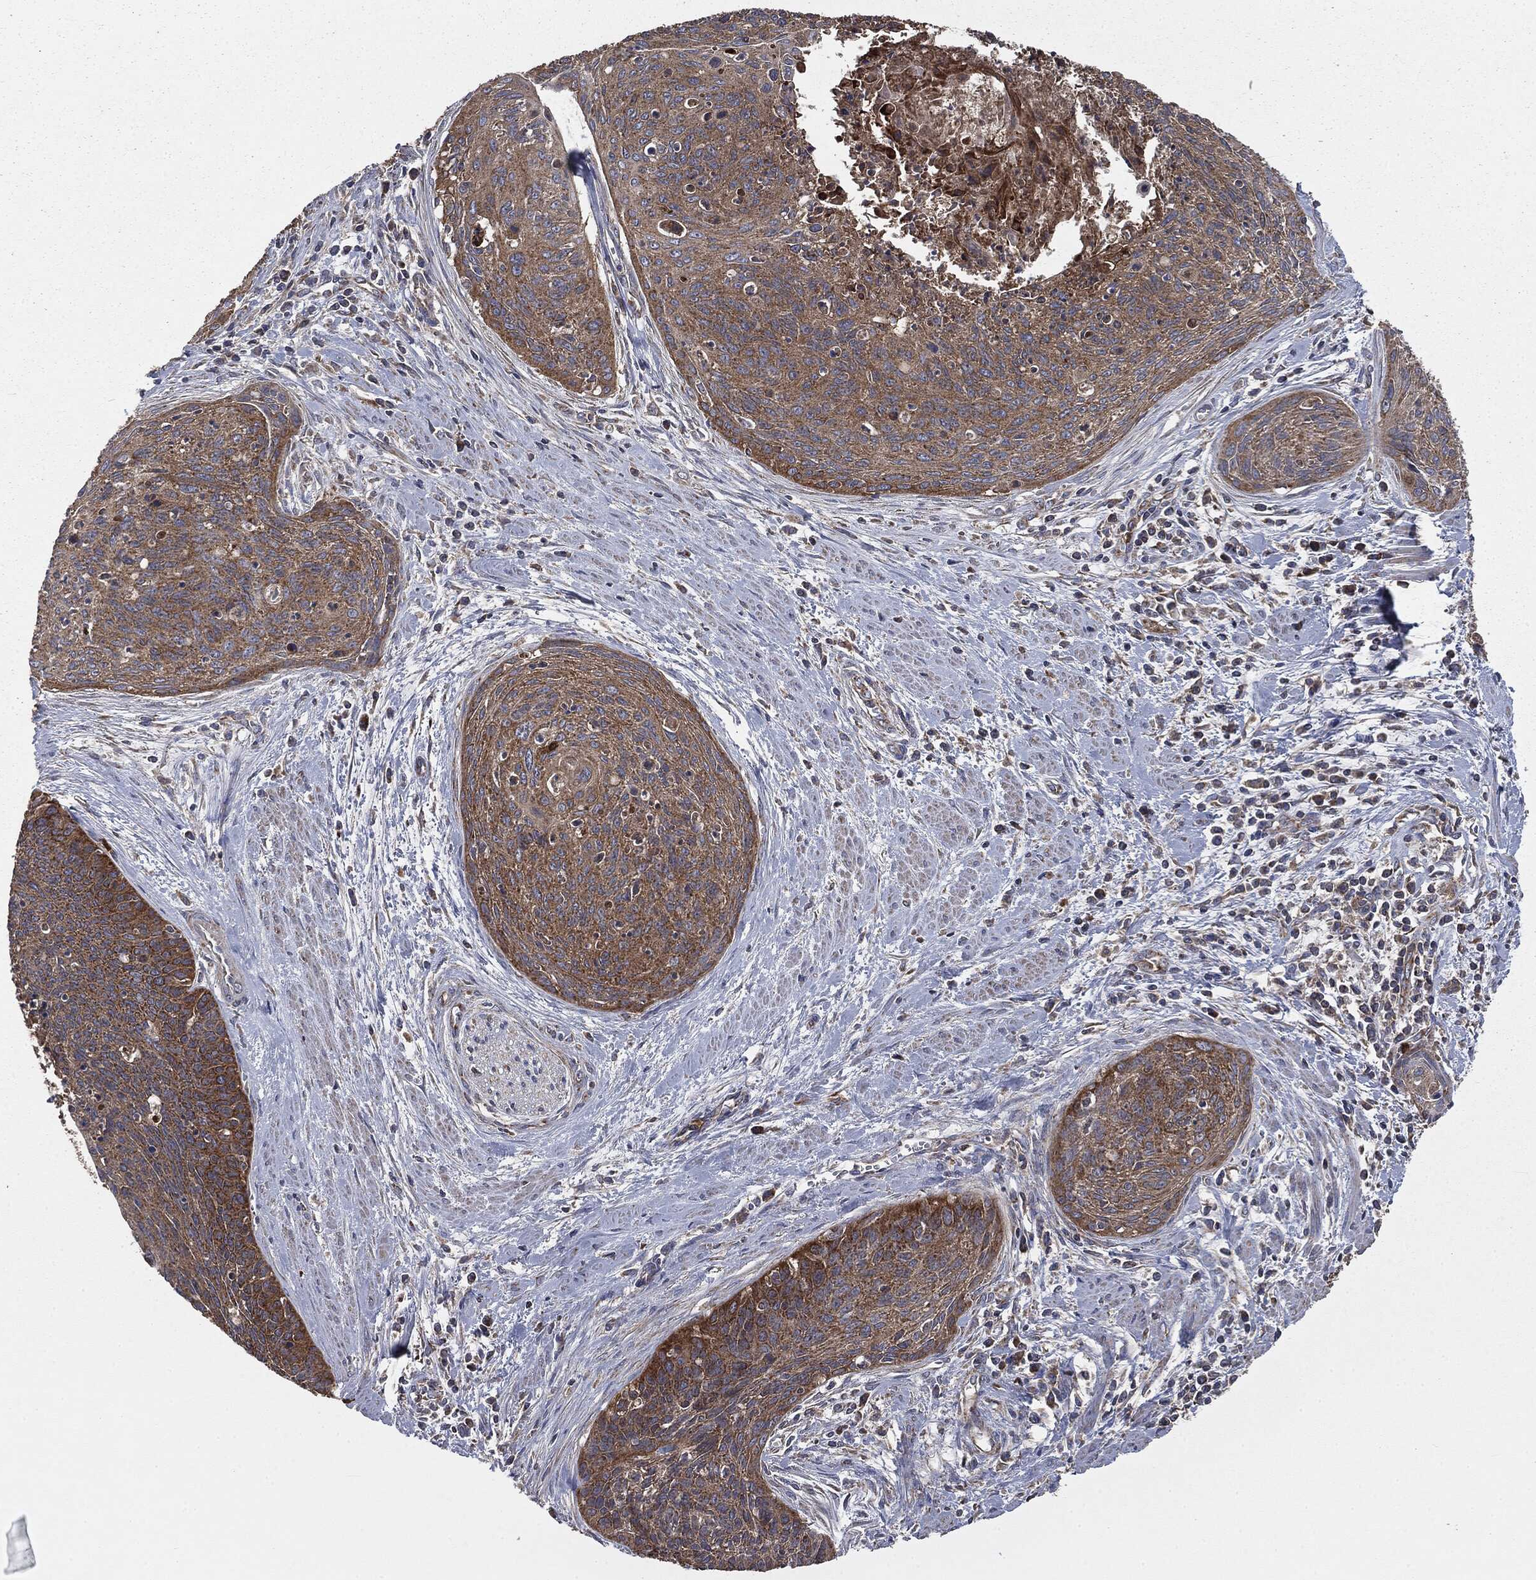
{"staining": {"intensity": "moderate", "quantity": ">75%", "location": "cytoplasmic/membranous"}, "tissue": "cervical cancer", "cell_type": "Tumor cells", "image_type": "cancer", "snomed": [{"axis": "morphology", "description": "Squamous cell carcinoma, NOS"}, {"axis": "topography", "description": "Cervix"}], "caption": "Cervical cancer tissue exhibits moderate cytoplasmic/membranous staining in approximately >75% of tumor cells, visualized by immunohistochemistry. (IHC, brightfield microscopy, high magnification).", "gene": "MAPK6", "patient": {"sex": "female", "age": 55}}